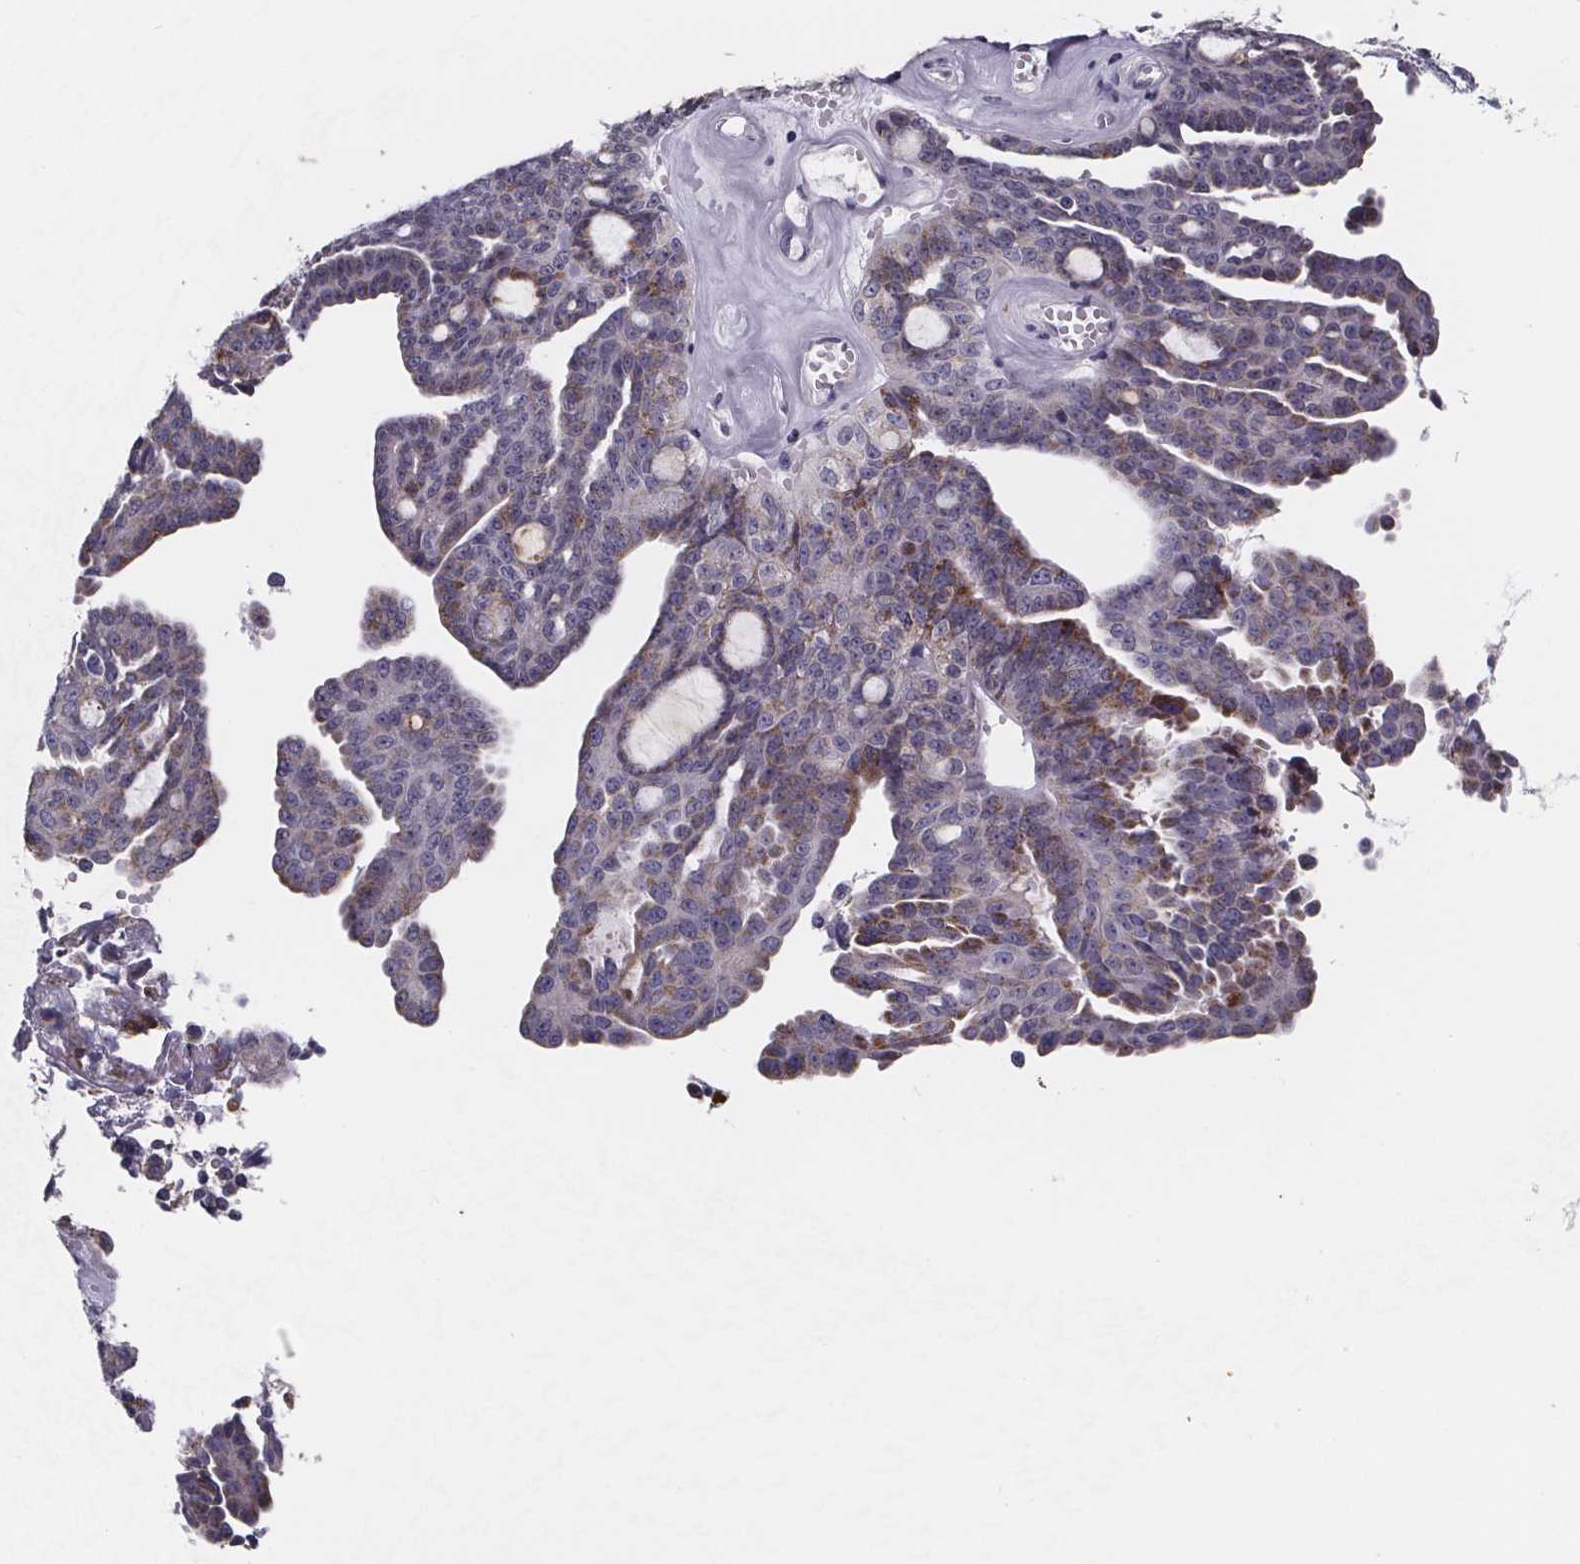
{"staining": {"intensity": "weak", "quantity": "<25%", "location": "cytoplasmic/membranous"}, "tissue": "ovarian cancer", "cell_type": "Tumor cells", "image_type": "cancer", "snomed": [{"axis": "morphology", "description": "Cystadenocarcinoma, serous, NOS"}, {"axis": "topography", "description": "Ovary"}], "caption": "IHC of human ovarian cancer demonstrates no staining in tumor cells.", "gene": "PAH", "patient": {"sex": "female", "age": 71}}